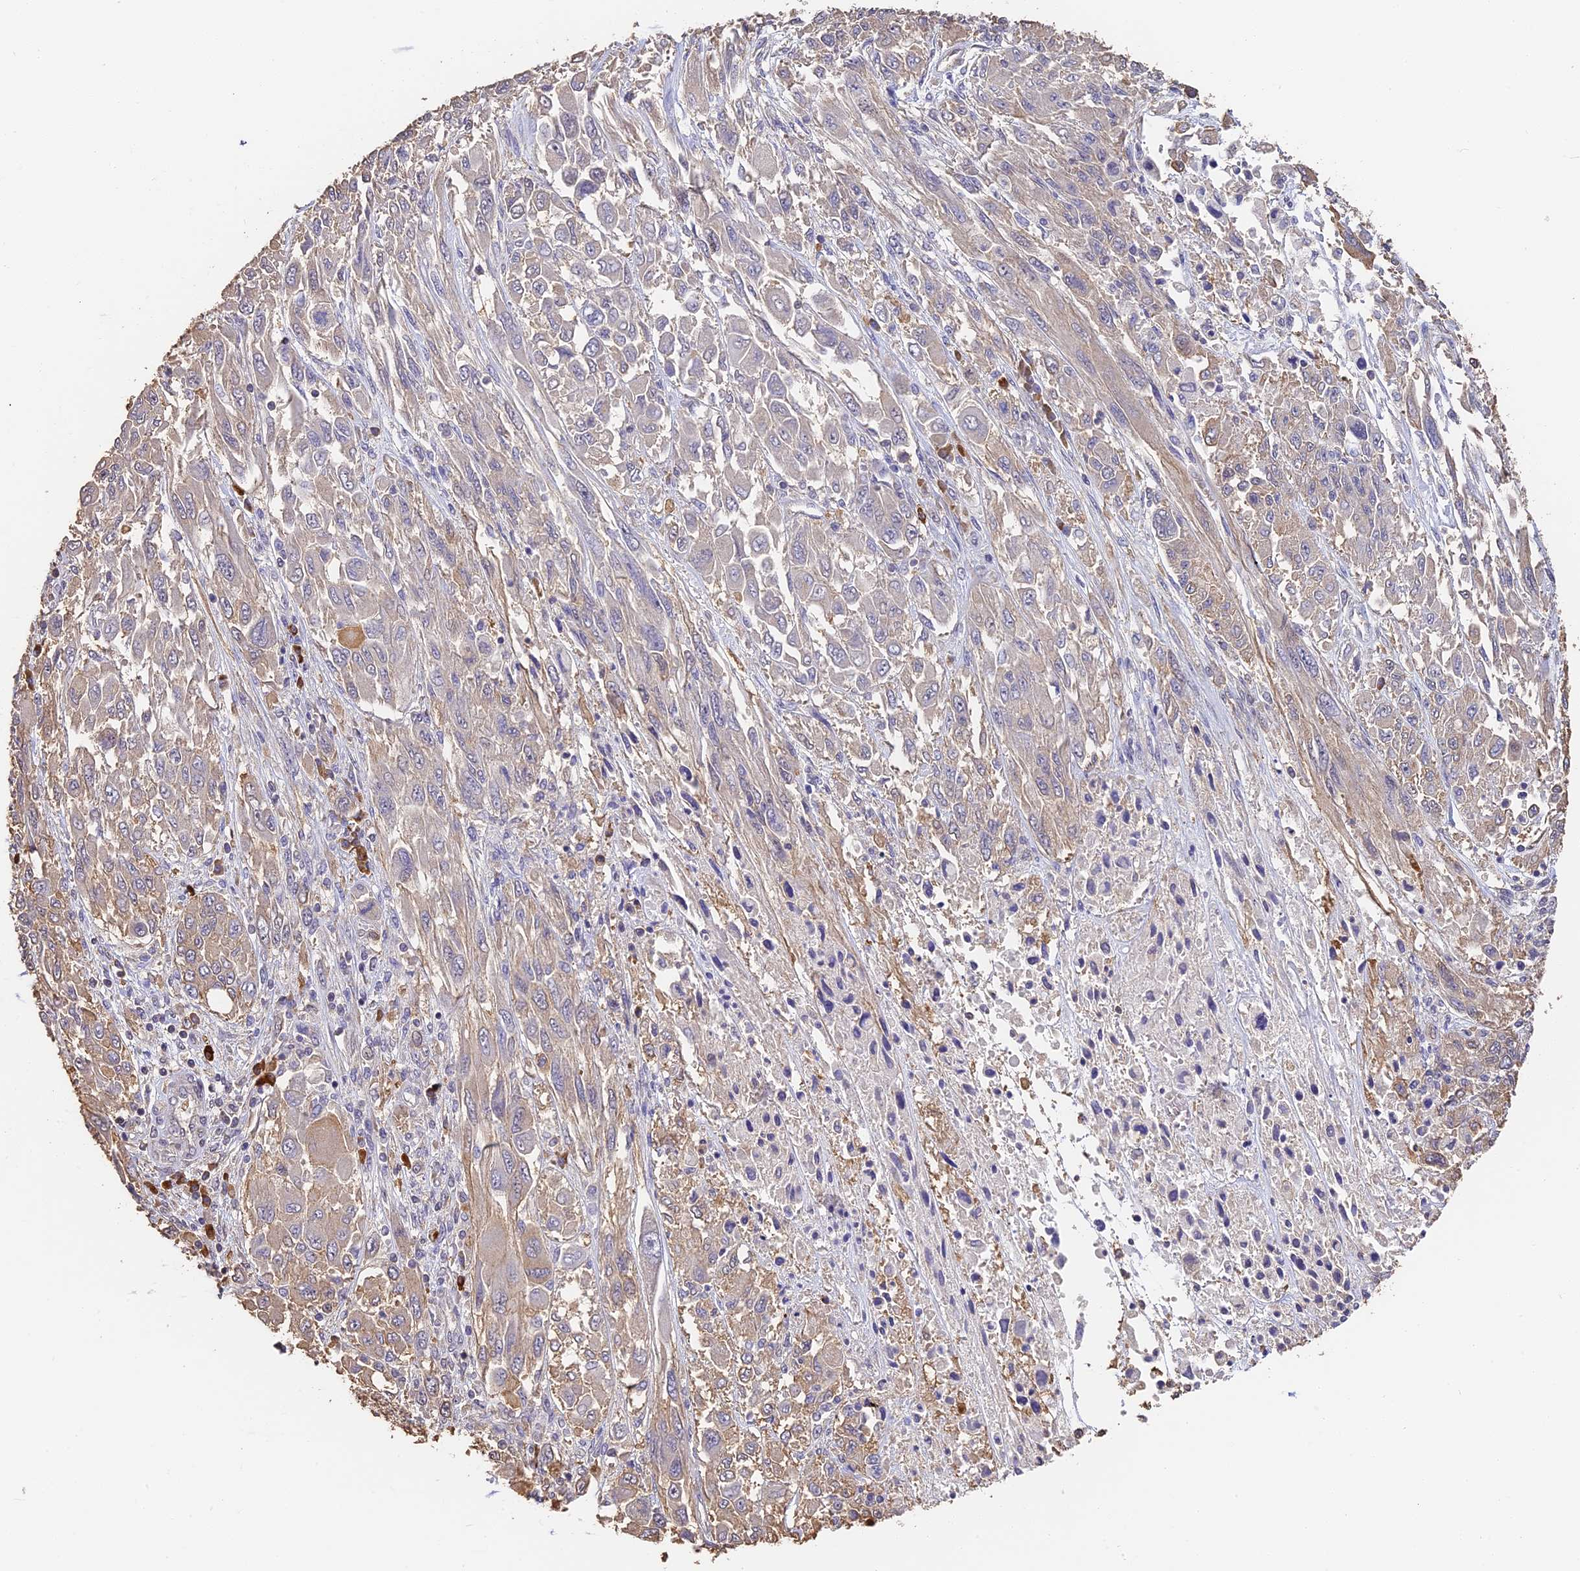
{"staining": {"intensity": "weak", "quantity": "<25%", "location": "cytoplasmic/membranous"}, "tissue": "melanoma", "cell_type": "Tumor cells", "image_type": "cancer", "snomed": [{"axis": "morphology", "description": "Malignant melanoma, NOS"}, {"axis": "topography", "description": "Skin"}], "caption": "High power microscopy micrograph of an IHC micrograph of melanoma, revealing no significant expression in tumor cells.", "gene": "SLC11A1", "patient": {"sex": "female", "age": 91}}